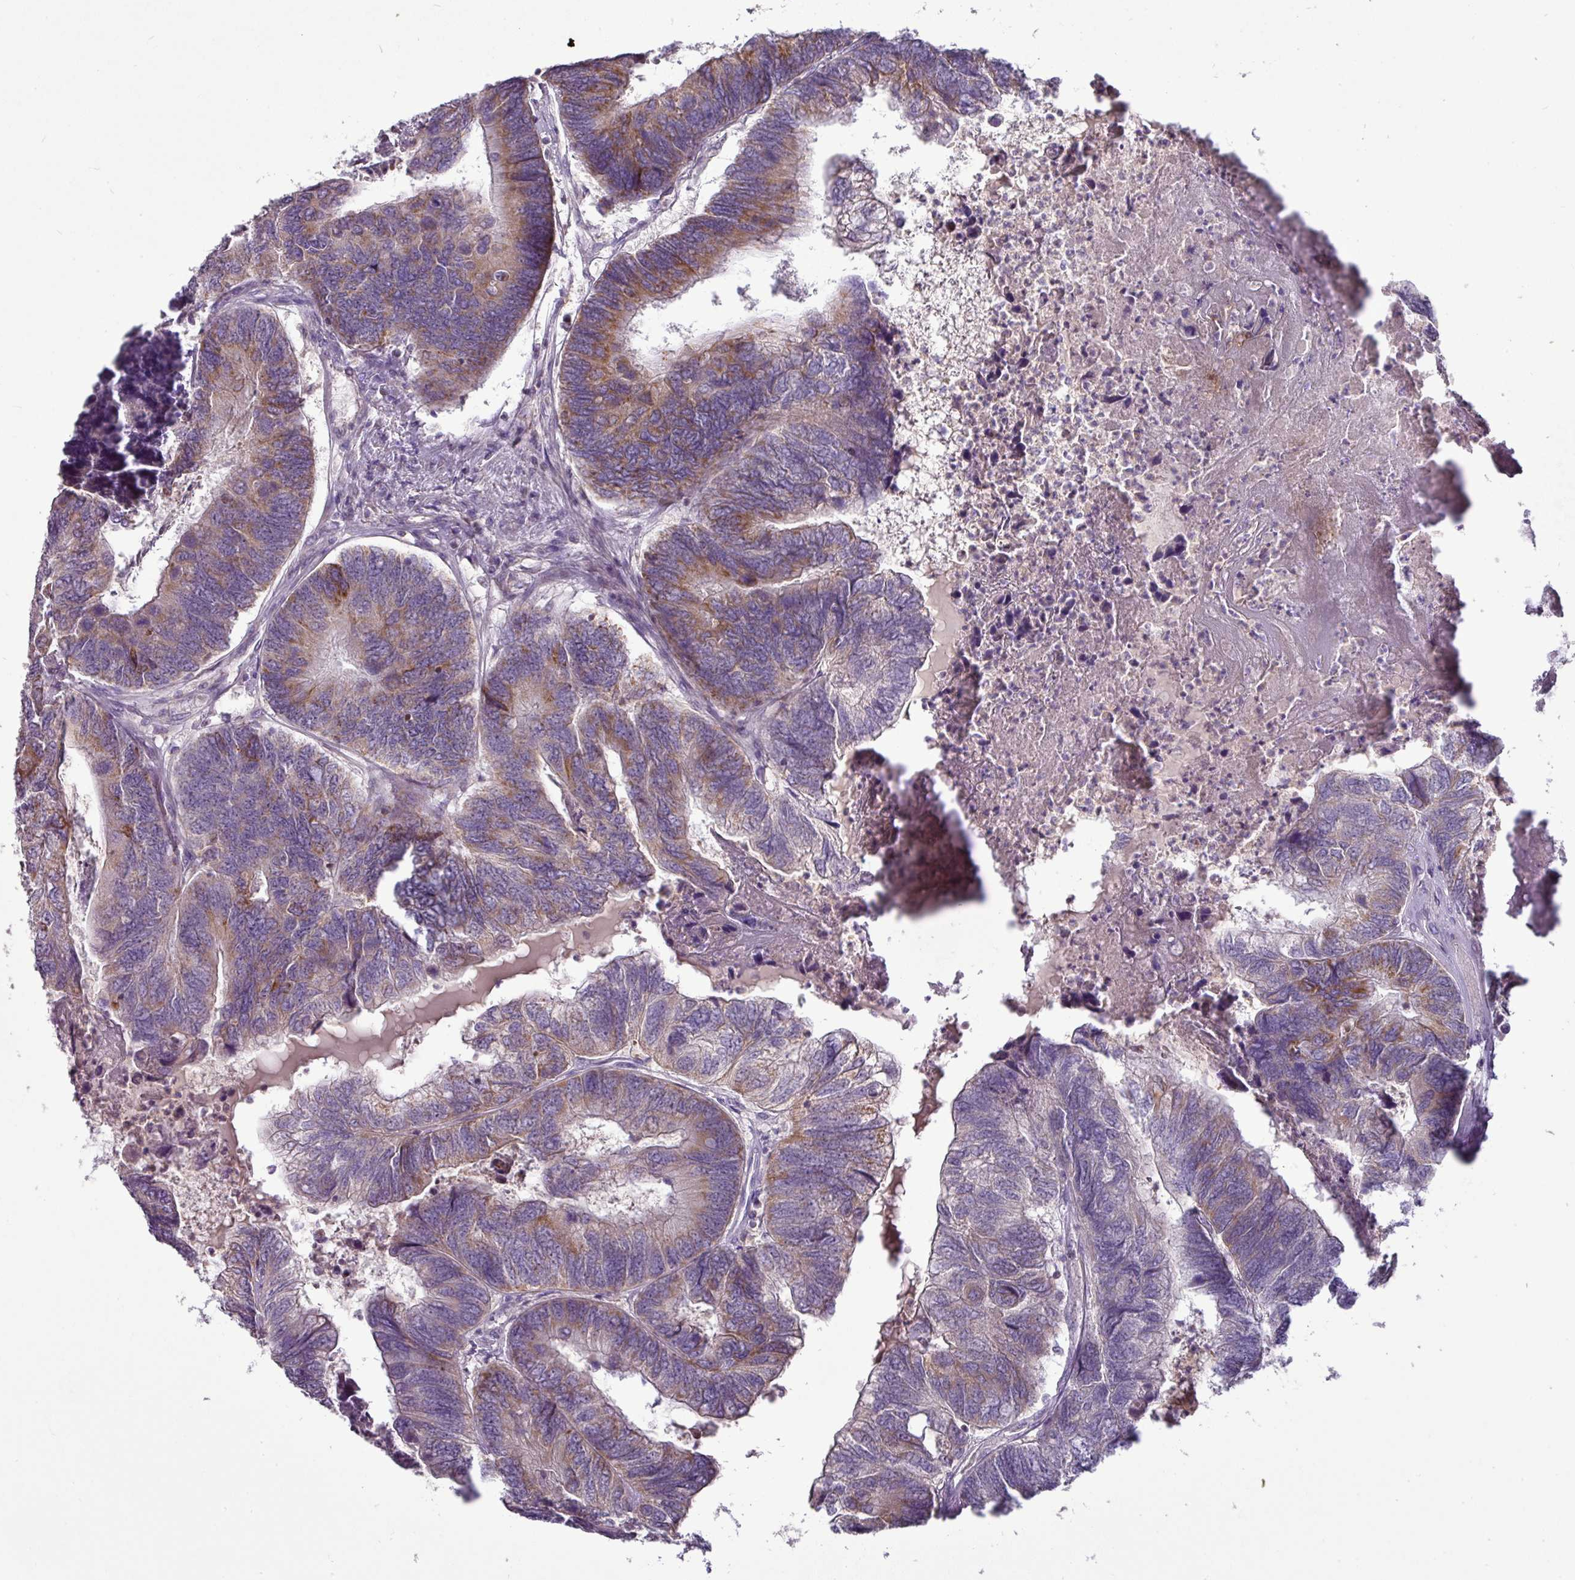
{"staining": {"intensity": "moderate", "quantity": "25%-75%", "location": "cytoplasmic/membranous"}, "tissue": "colorectal cancer", "cell_type": "Tumor cells", "image_type": "cancer", "snomed": [{"axis": "morphology", "description": "Adenocarcinoma, NOS"}, {"axis": "topography", "description": "Colon"}], "caption": "The immunohistochemical stain highlights moderate cytoplasmic/membranous expression in tumor cells of colorectal cancer tissue. The staining is performed using DAB brown chromogen to label protein expression. The nuclei are counter-stained blue using hematoxylin.", "gene": "TRAPPC1", "patient": {"sex": "female", "age": 67}}